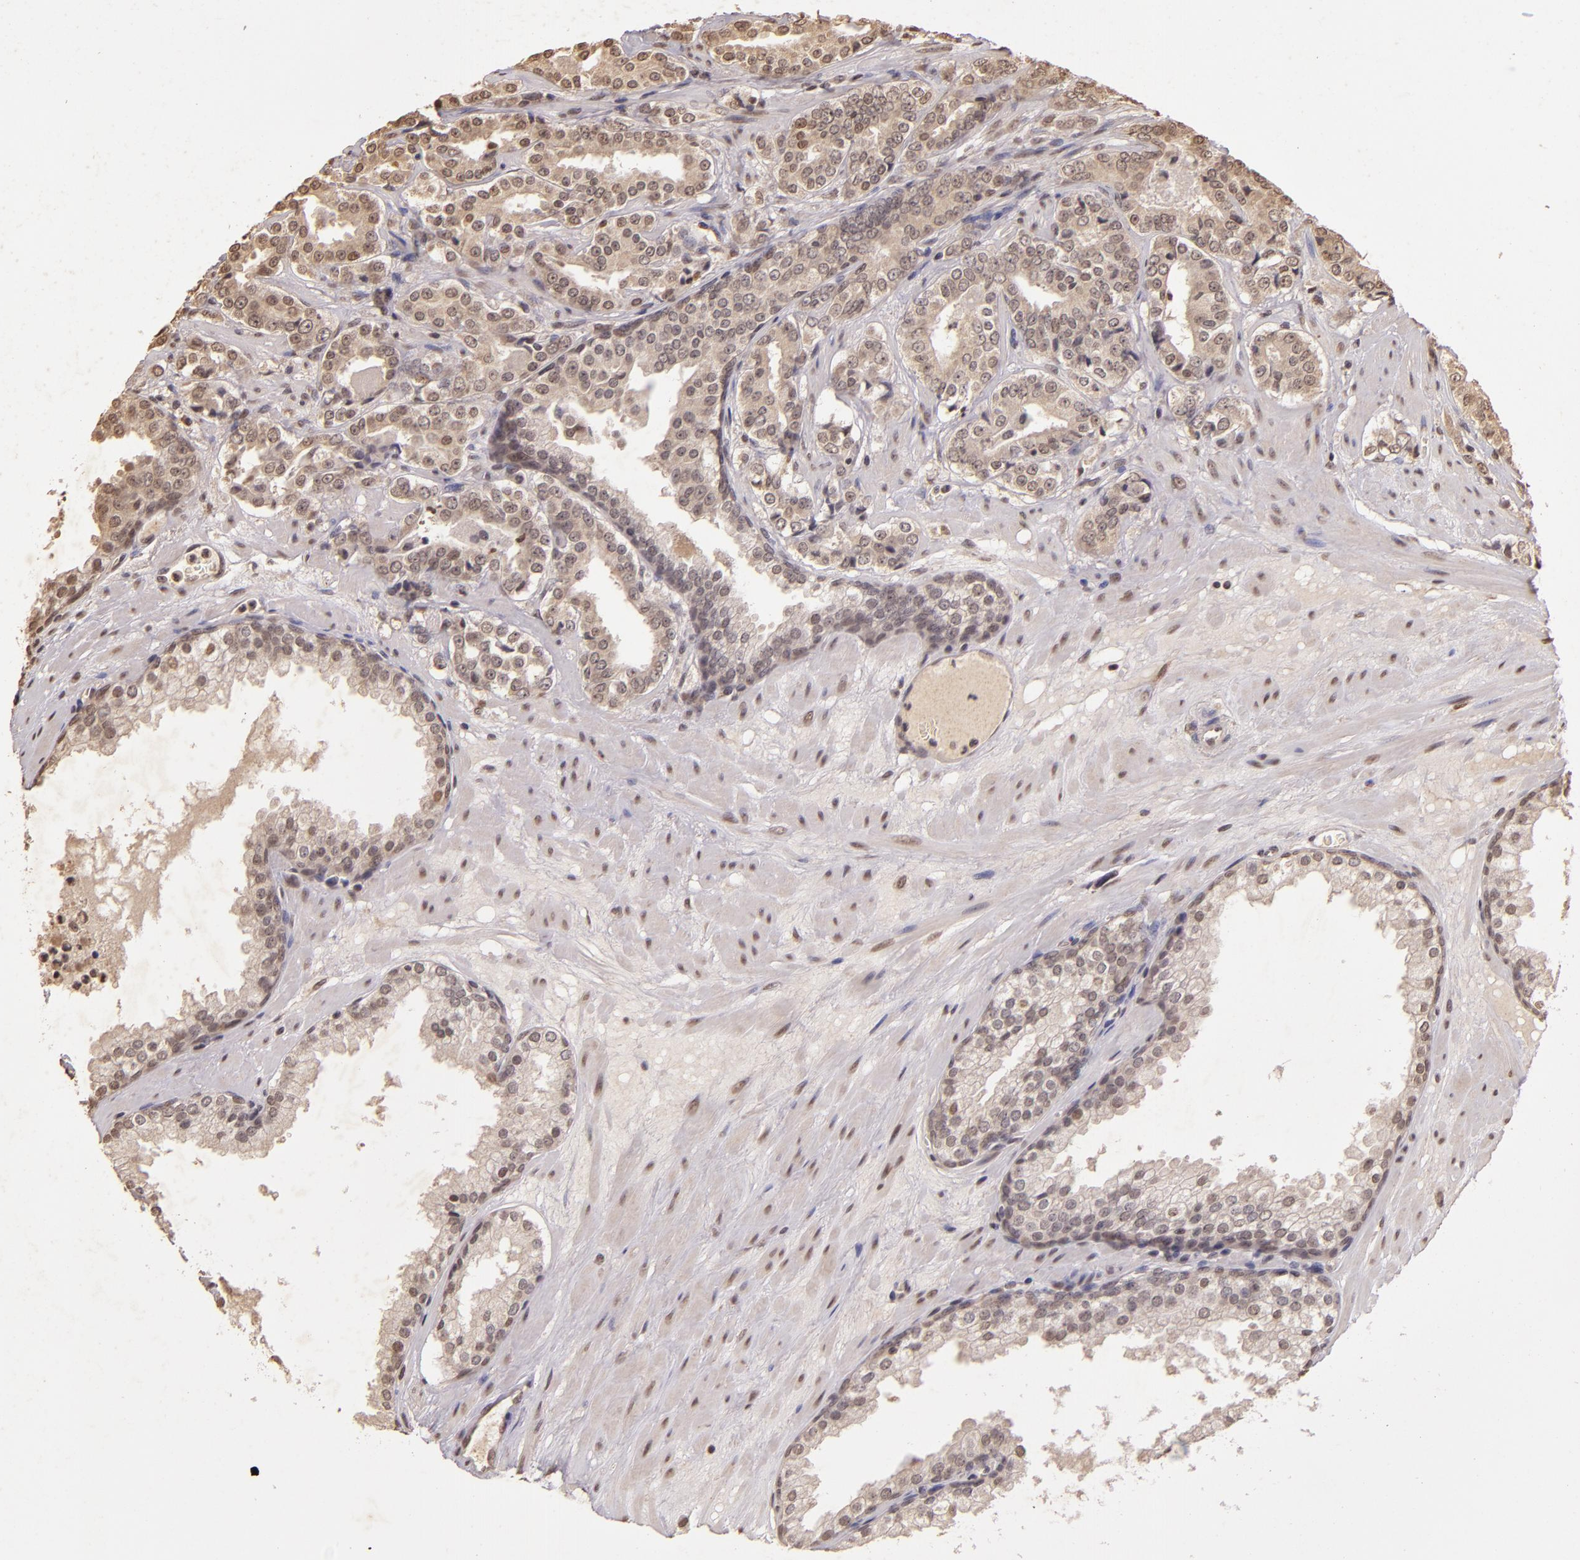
{"staining": {"intensity": "weak", "quantity": ">75%", "location": "cytoplasmic/membranous,nuclear"}, "tissue": "prostate cancer", "cell_type": "Tumor cells", "image_type": "cancer", "snomed": [{"axis": "morphology", "description": "Adenocarcinoma, Medium grade"}, {"axis": "topography", "description": "Prostate"}], "caption": "Immunohistochemistry of prostate cancer demonstrates low levels of weak cytoplasmic/membranous and nuclear staining in approximately >75% of tumor cells.", "gene": "CUL1", "patient": {"sex": "male", "age": 60}}